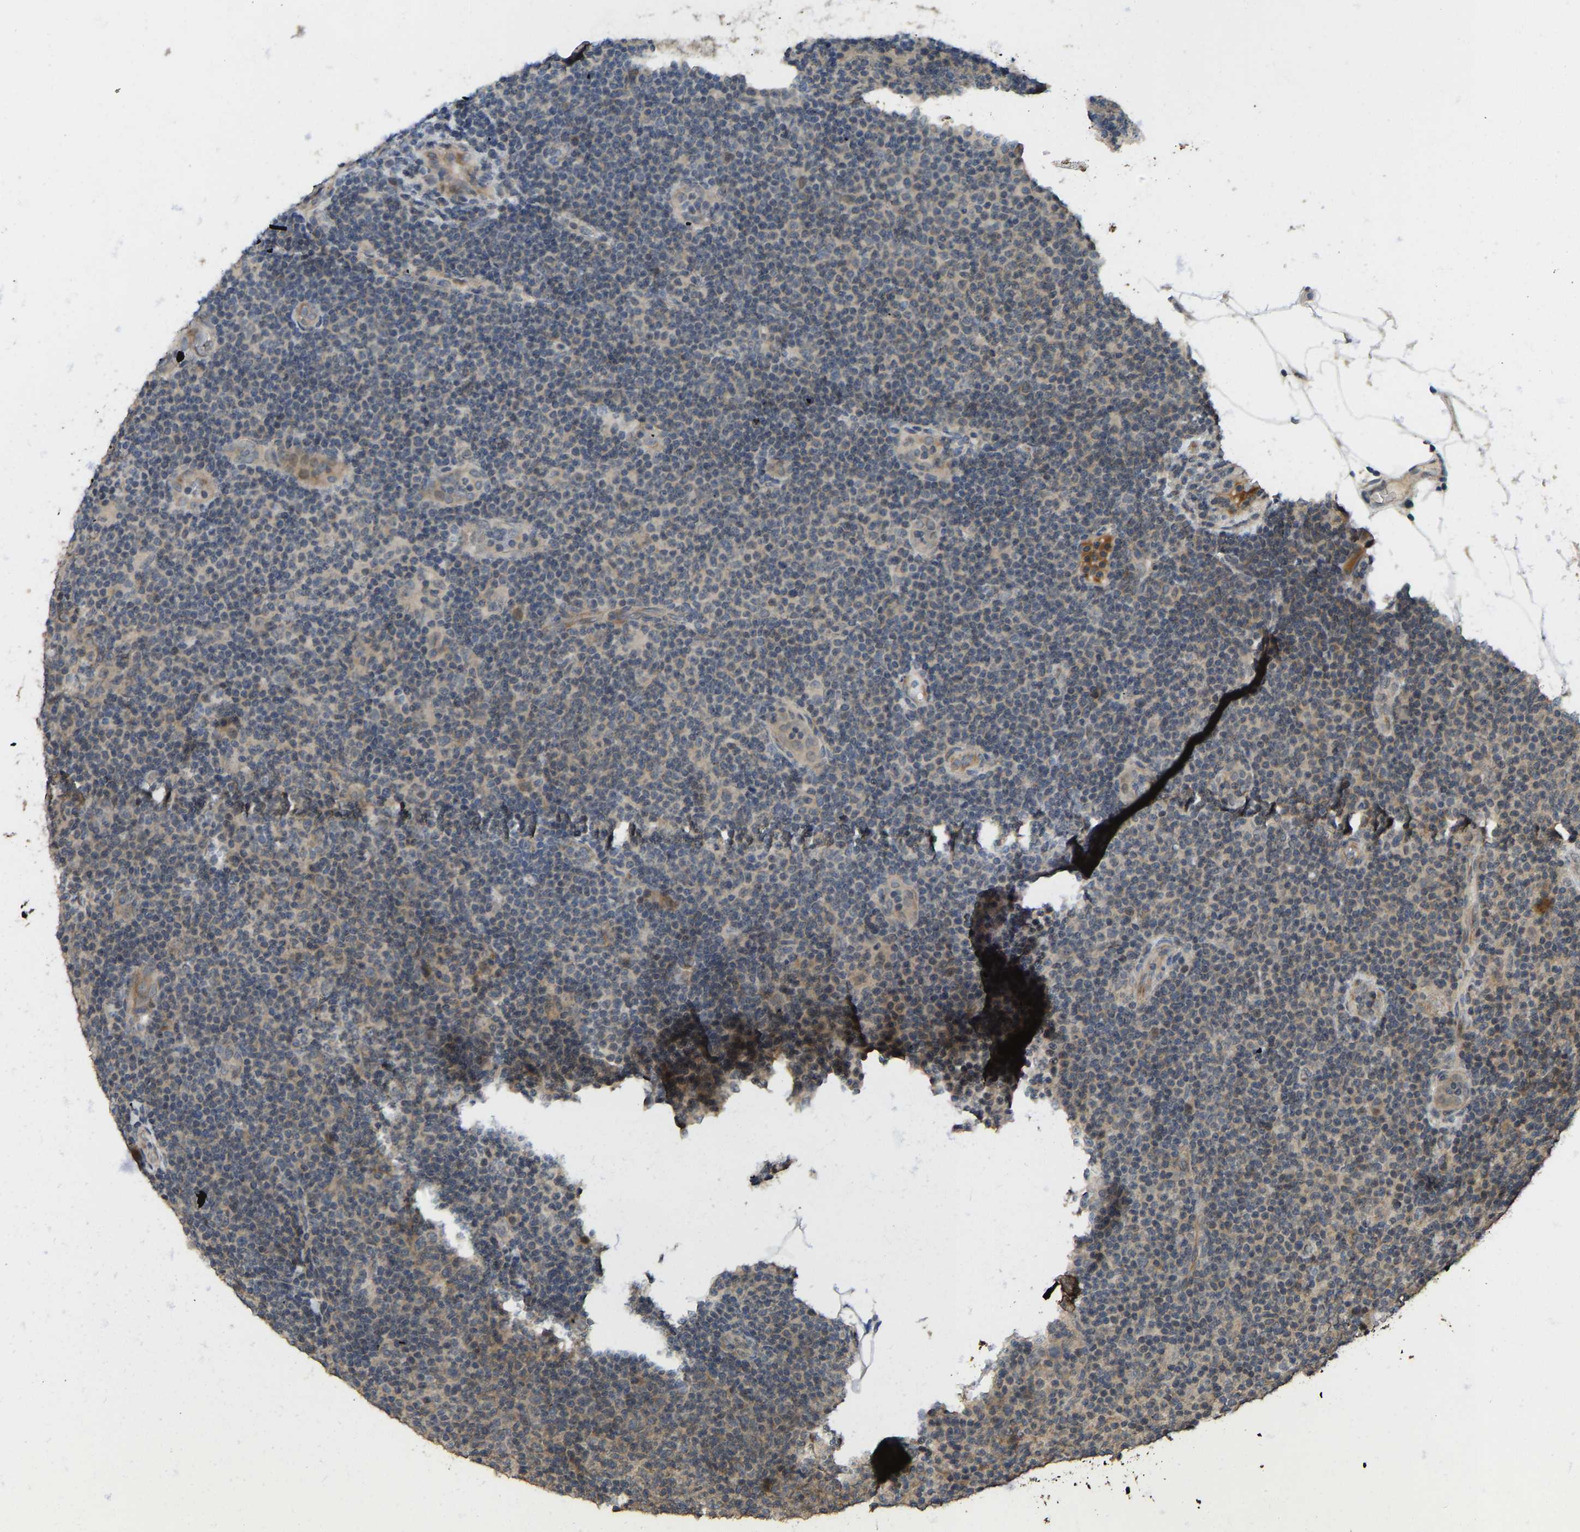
{"staining": {"intensity": "moderate", "quantity": "<25%", "location": "cytoplasmic/membranous"}, "tissue": "lymphoma", "cell_type": "Tumor cells", "image_type": "cancer", "snomed": [{"axis": "morphology", "description": "Malignant lymphoma, non-Hodgkin's type, Low grade"}, {"axis": "topography", "description": "Lymph node"}], "caption": "This micrograph demonstrates IHC staining of malignant lymphoma, non-Hodgkin's type (low-grade), with low moderate cytoplasmic/membranous staining in approximately <25% of tumor cells.", "gene": "NDRG3", "patient": {"sex": "male", "age": 66}}